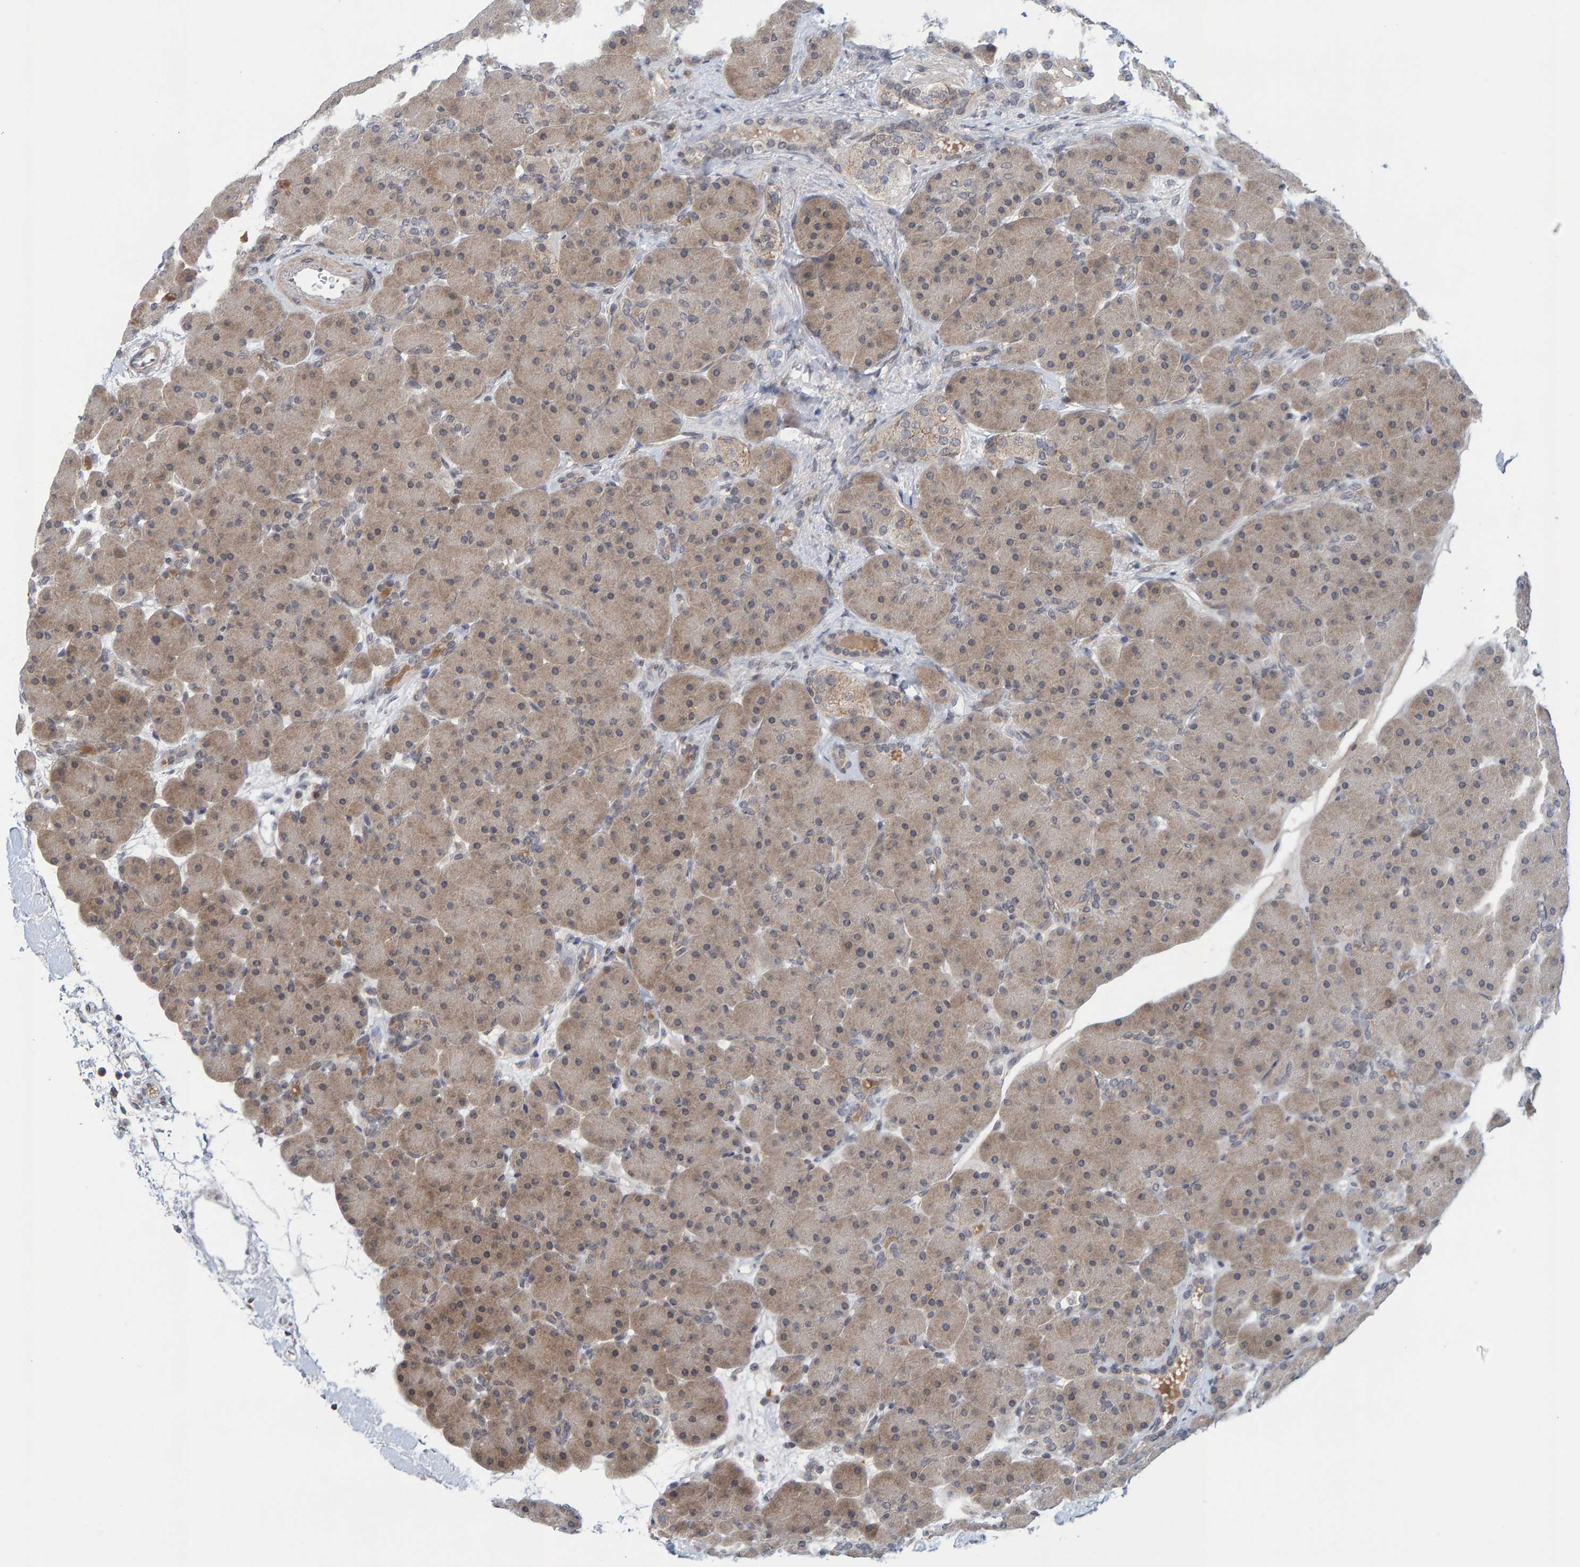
{"staining": {"intensity": "weak", "quantity": ">75%", "location": "cytoplasmic/membranous"}, "tissue": "pancreas", "cell_type": "Exocrine glandular cells", "image_type": "normal", "snomed": [{"axis": "morphology", "description": "Normal tissue, NOS"}, {"axis": "topography", "description": "Pancreas"}], "caption": "IHC (DAB) staining of normal human pancreas exhibits weak cytoplasmic/membranous protein staining in approximately >75% of exocrine glandular cells. (brown staining indicates protein expression, while blue staining denotes nuclei).", "gene": "CDH2", "patient": {"sex": "male", "age": 66}}